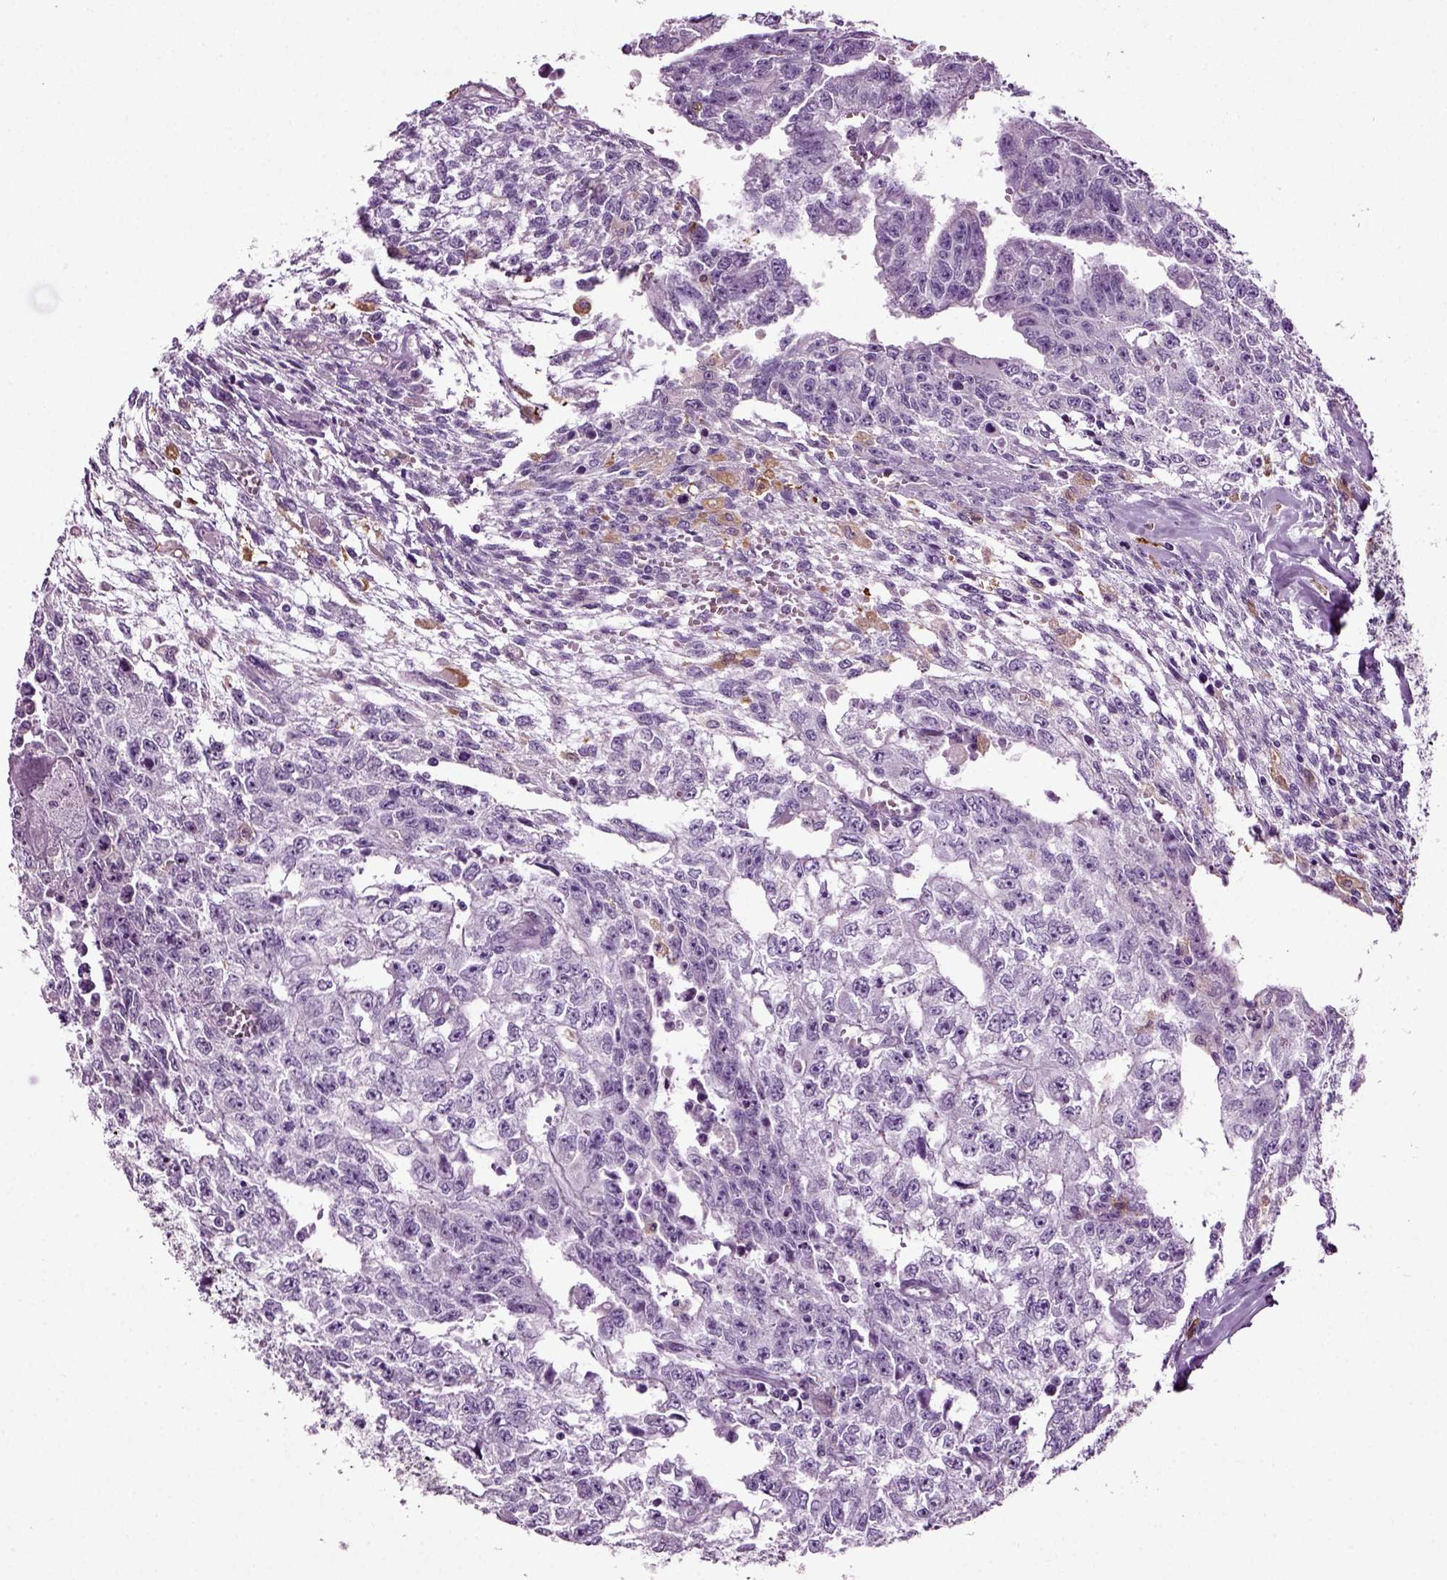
{"staining": {"intensity": "negative", "quantity": "none", "location": "none"}, "tissue": "testis cancer", "cell_type": "Tumor cells", "image_type": "cancer", "snomed": [{"axis": "morphology", "description": "Carcinoma, Embryonal, NOS"}, {"axis": "morphology", "description": "Teratoma, malignant, NOS"}, {"axis": "topography", "description": "Testis"}], "caption": "High power microscopy image of an IHC micrograph of testis cancer (malignant teratoma), revealing no significant staining in tumor cells. (Brightfield microscopy of DAB immunohistochemistry at high magnification).", "gene": "DNAH10", "patient": {"sex": "male", "age": 24}}